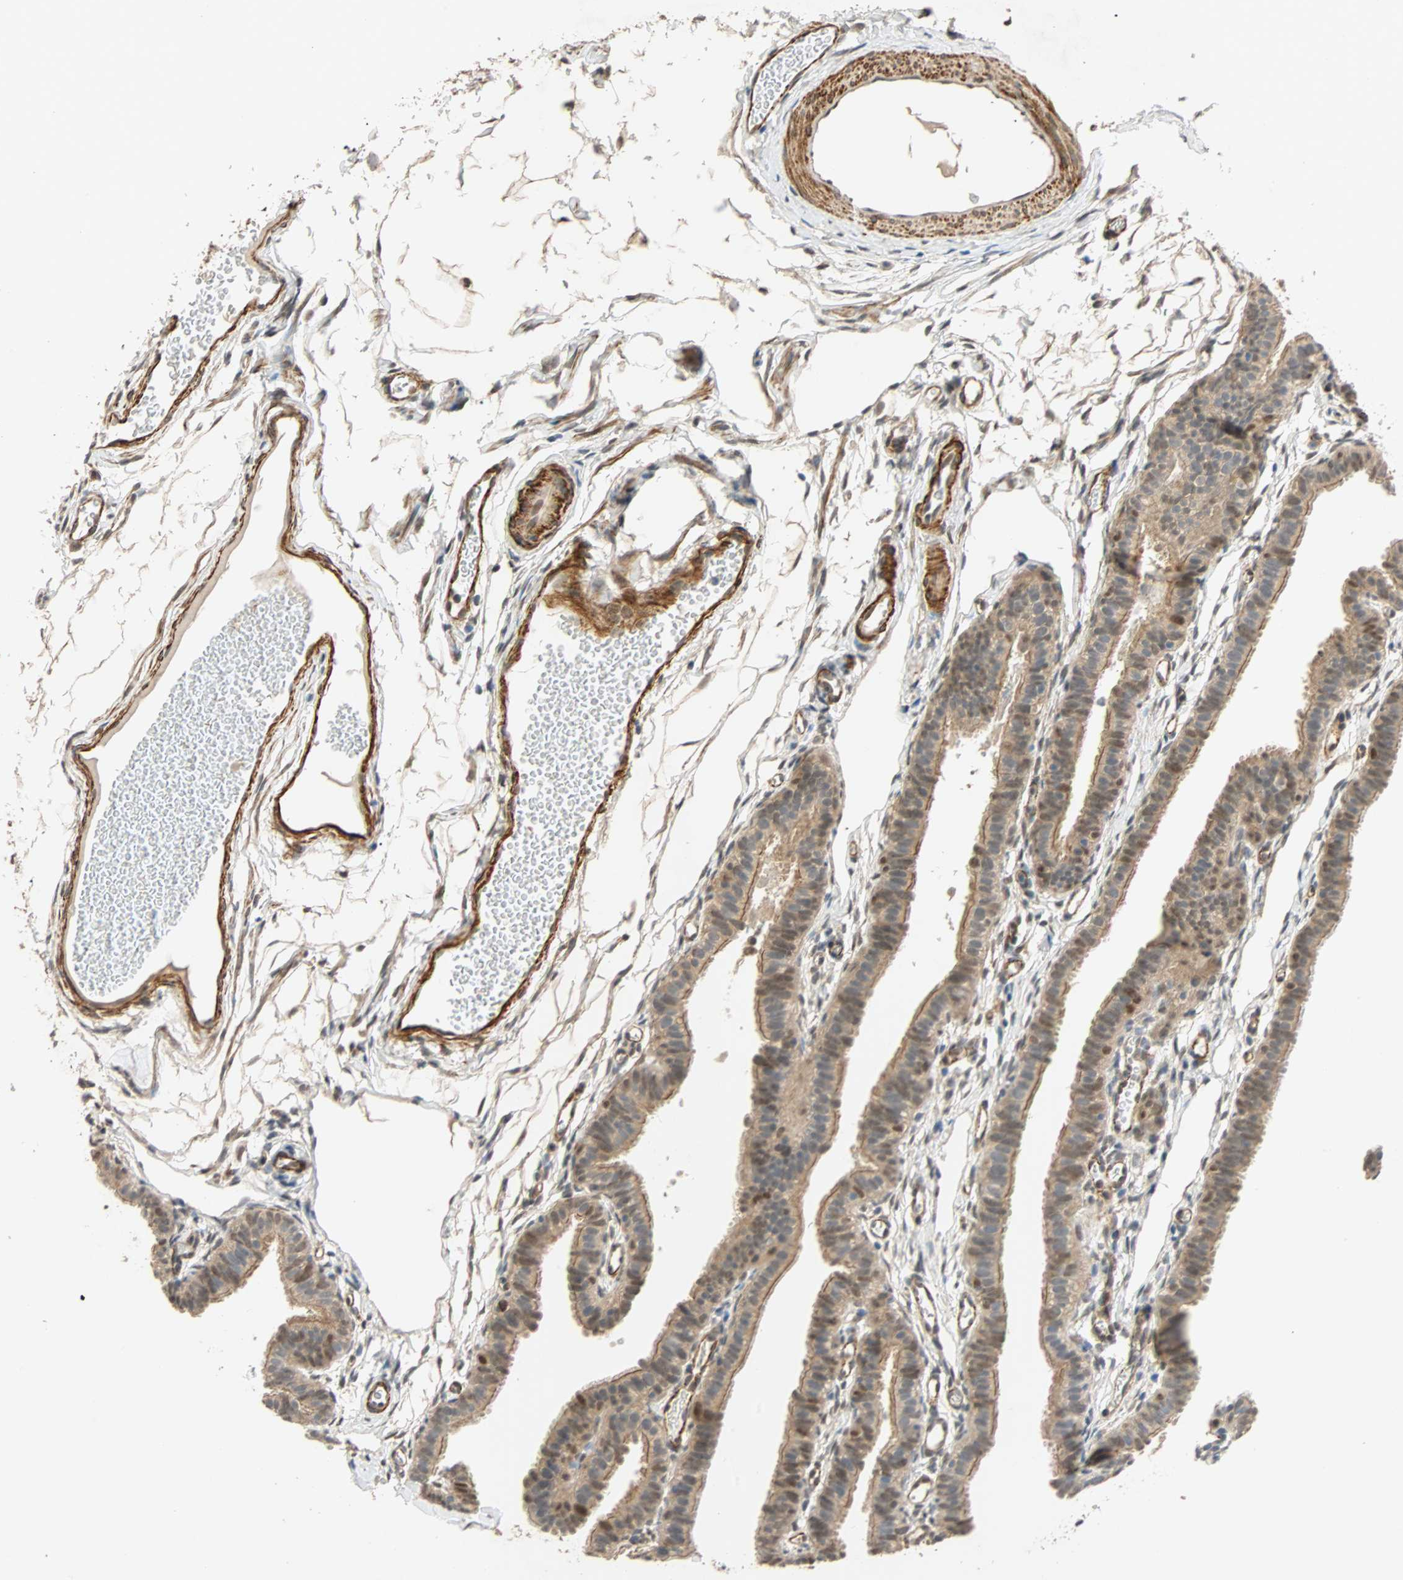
{"staining": {"intensity": "moderate", "quantity": ">75%", "location": "cytoplasmic/membranous"}, "tissue": "fallopian tube", "cell_type": "Glandular cells", "image_type": "normal", "snomed": [{"axis": "morphology", "description": "Normal tissue, NOS"}, {"axis": "topography", "description": "Fallopian tube"}, {"axis": "topography", "description": "Placenta"}], "caption": "The histopathology image demonstrates staining of benign fallopian tube, revealing moderate cytoplasmic/membranous protein expression (brown color) within glandular cells.", "gene": "QSER1", "patient": {"sex": "female", "age": 34}}